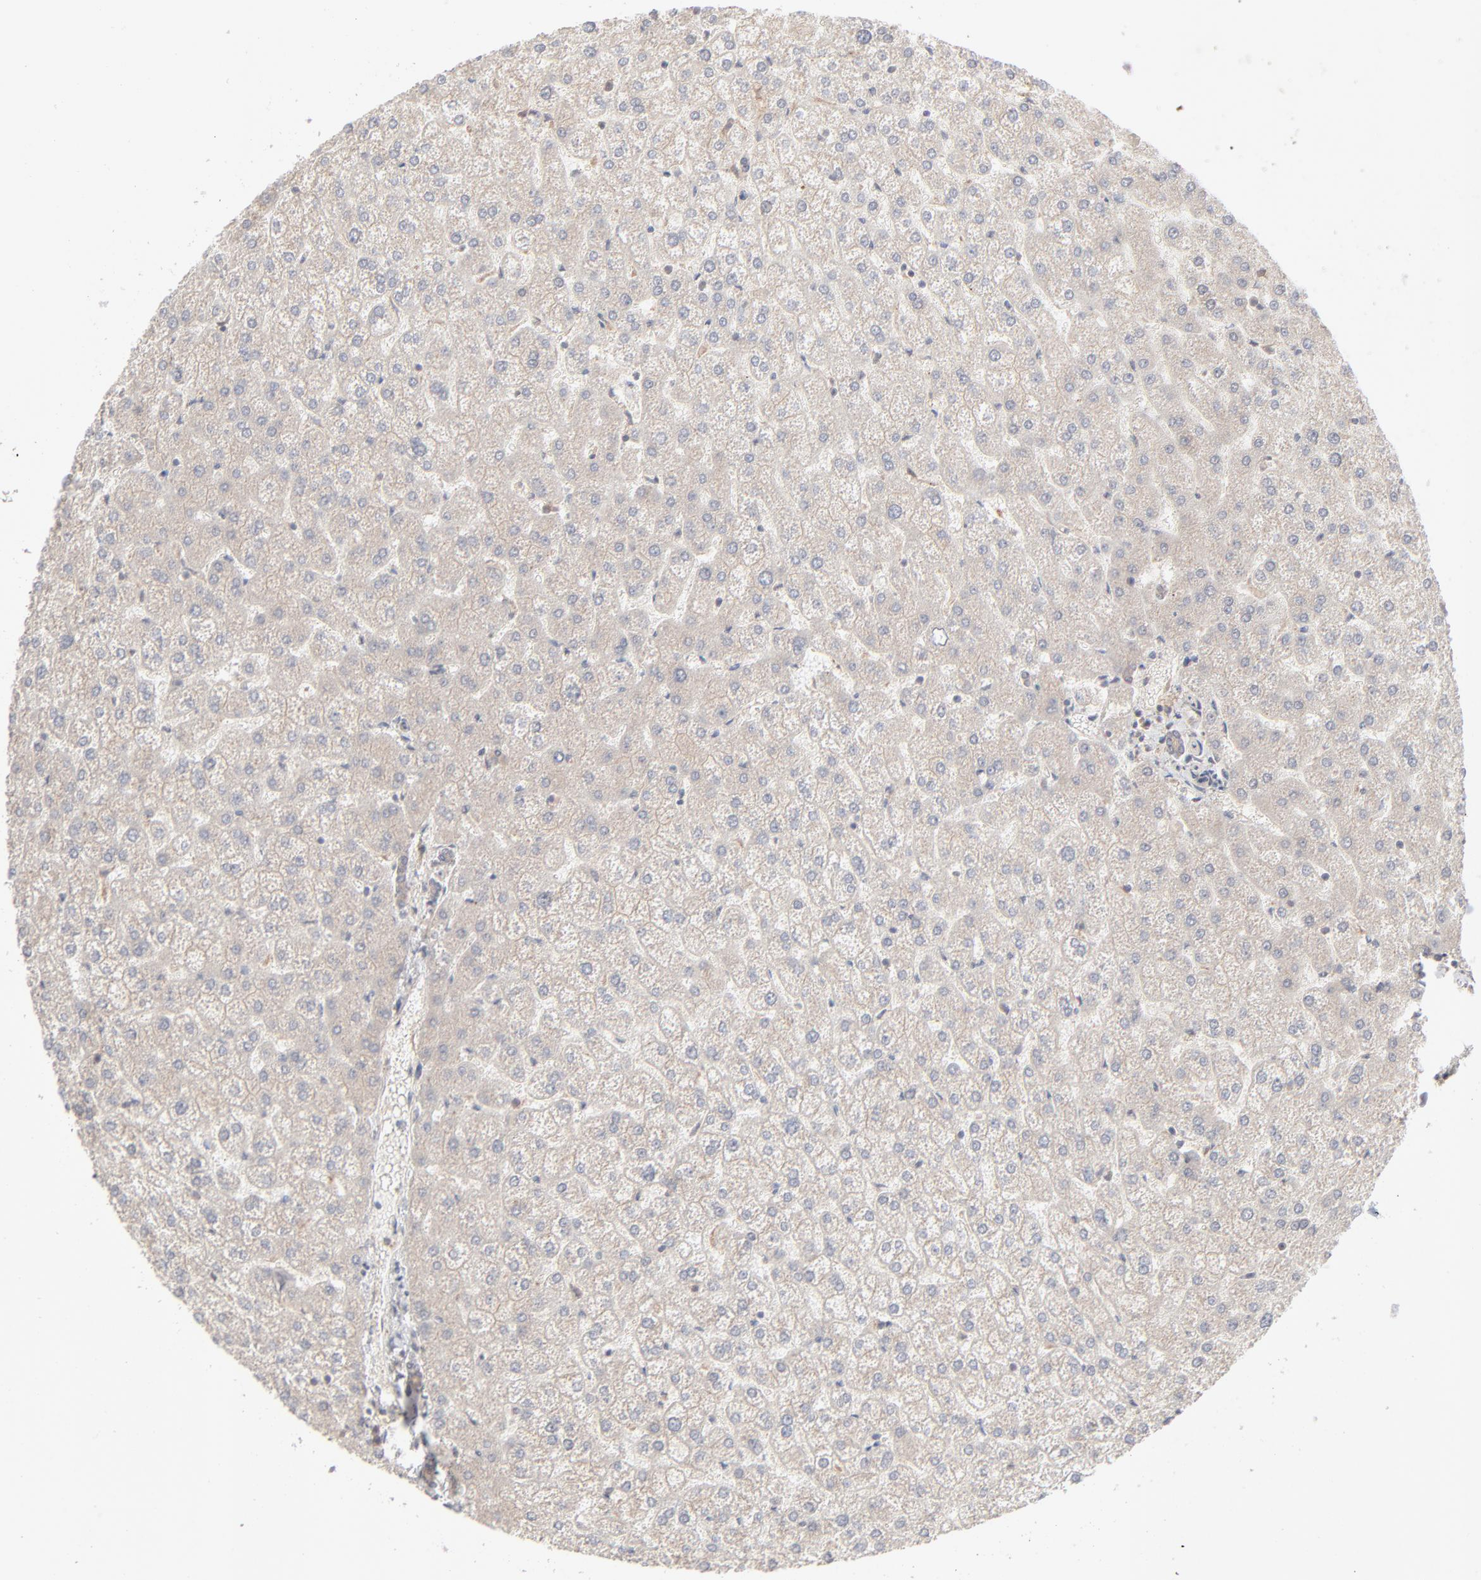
{"staining": {"intensity": "weak", "quantity": ">75%", "location": "cytoplasmic/membranous"}, "tissue": "liver", "cell_type": "Cholangiocytes", "image_type": "normal", "snomed": [{"axis": "morphology", "description": "Normal tissue, NOS"}, {"axis": "topography", "description": "Liver"}], "caption": "Immunohistochemical staining of normal human liver displays >75% levels of weak cytoplasmic/membranous protein positivity in about >75% of cholangiocytes.", "gene": "SCFD1", "patient": {"sex": "female", "age": 32}}